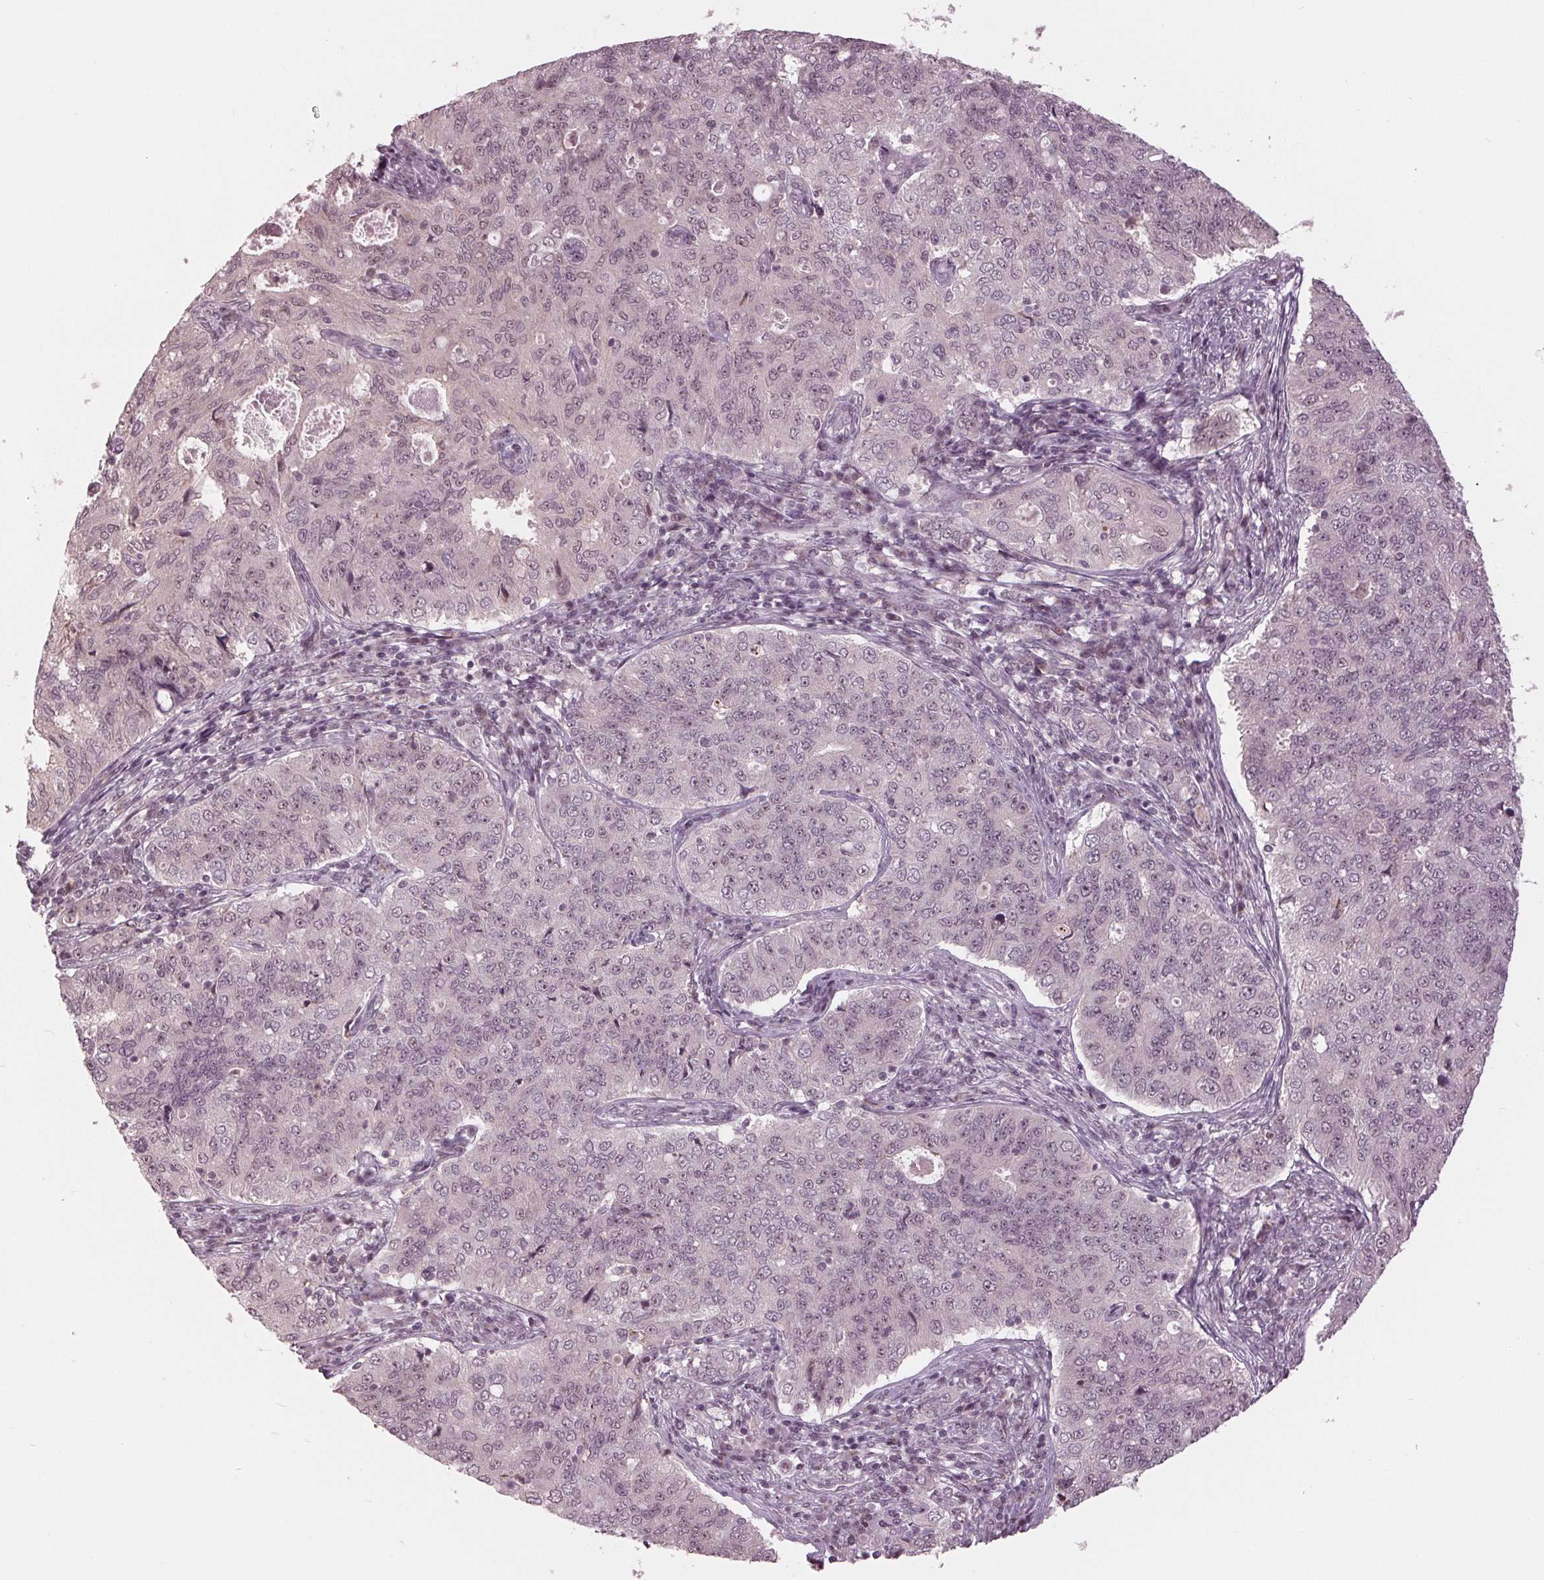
{"staining": {"intensity": "weak", "quantity": "<25%", "location": "nuclear"}, "tissue": "endometrial cancer", "cell_type": "Tumor cells", "image_type": "cancer", "snomed": [{"axis": "morphology", "description": "Adenocarcinoma, NOS"}, {"axis": "topography", "description": "Endometrium"}], "caption": "Human endometrial cancer stained for a protein using IHC demonstrates no positivity in tumor cells.", "gene": "SLX4", "patient": {"sex": "female", "age": 43}}